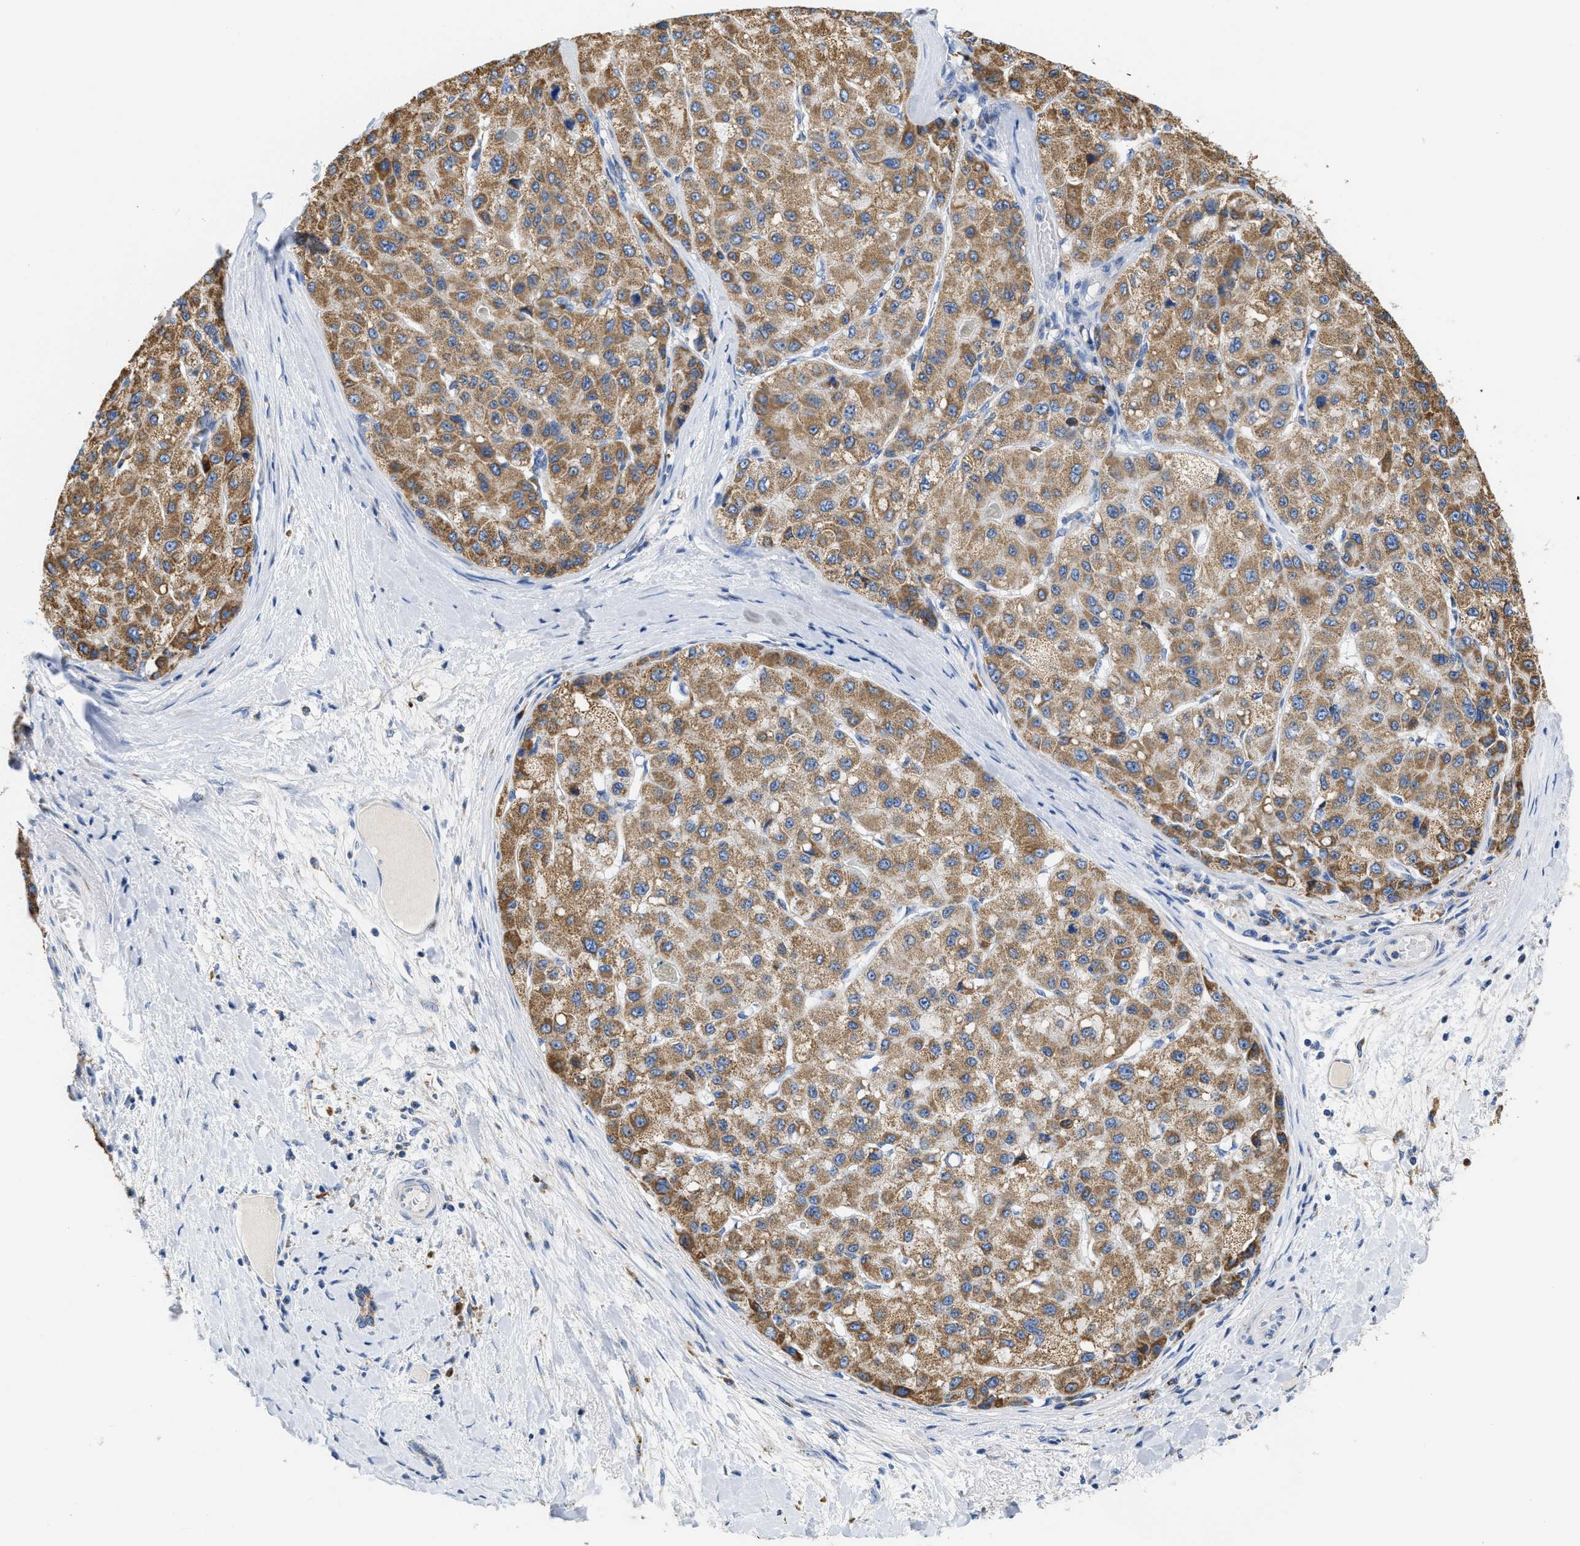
{"staining": {"intensity": "moderate", "quantity": ">75%", "location": "cytoplasmic/membranous"}, "tissue": "liver cancer", "cell_type": "Tumor cells", "image_type": "cancer", "snomed": [{"axis": "morphology", "description": "Carcinoma, Hepatocellular, NOS"}, {"axis": "topography", "description": "Liver"}], "caption": "Moderate cytoplasmic/membranous staining for a protein is identified in about >75% of tumor cells of hepatocellular carcinoma (liver) using immunohistochemistry.", "gene": "KCNJ5", "patient": {"sex": "male", "age": 80}}